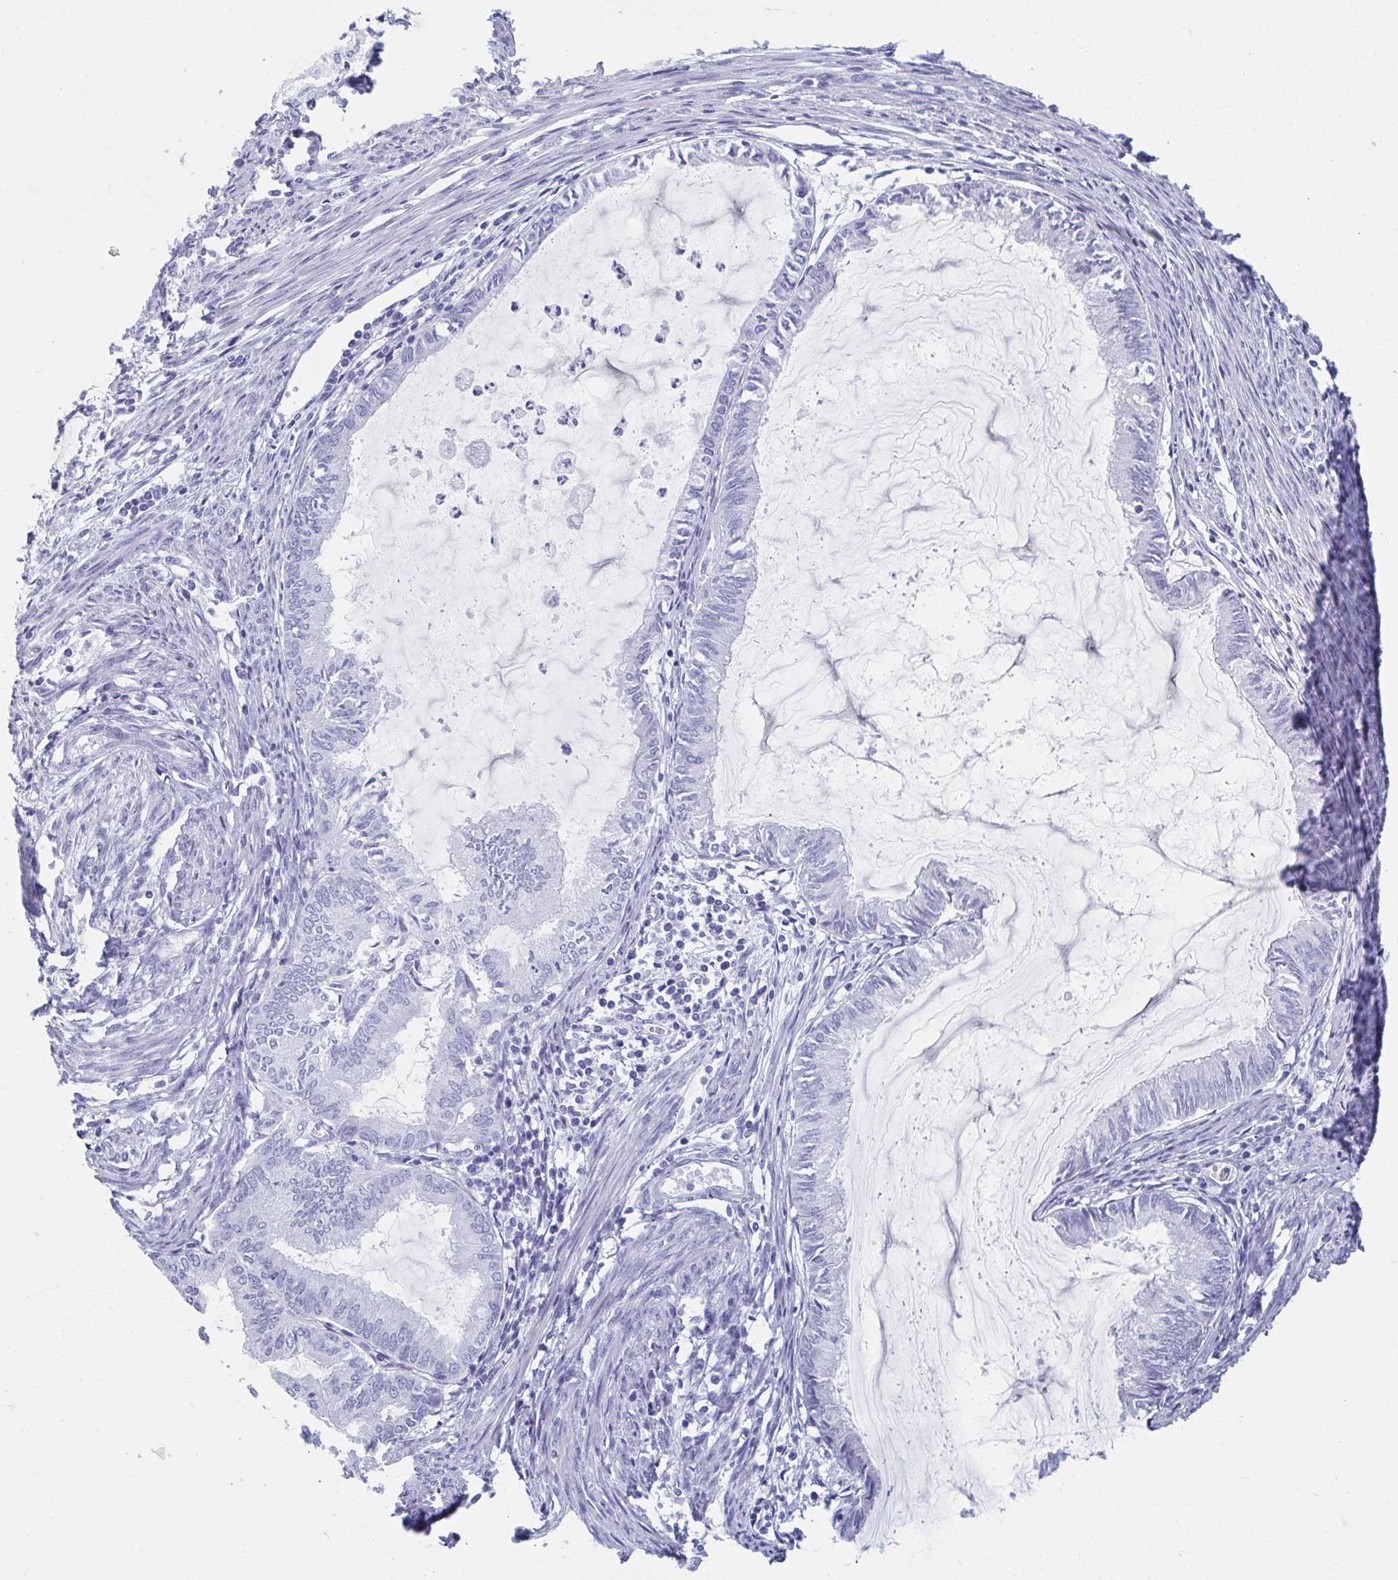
{"staining": {"intensity": "negative", "quantity": "none", "location": "none"}, "tissue": "endometrial cancer", "cell_type": "Tumor cells", "image_type": "cancer", "snomed": [{"axis": "morphology", "description": "Adenocarcinoma, NOS"}, {"axis": "topography", "description": "Endometrium"}], "caption": "Immunohistochemical staining of human endometrial cancer (adenocarcinoma) shows no significant expression in tumor cells.", "gene": "GHRL", "patient": {"sex": "female", "age": 86}}